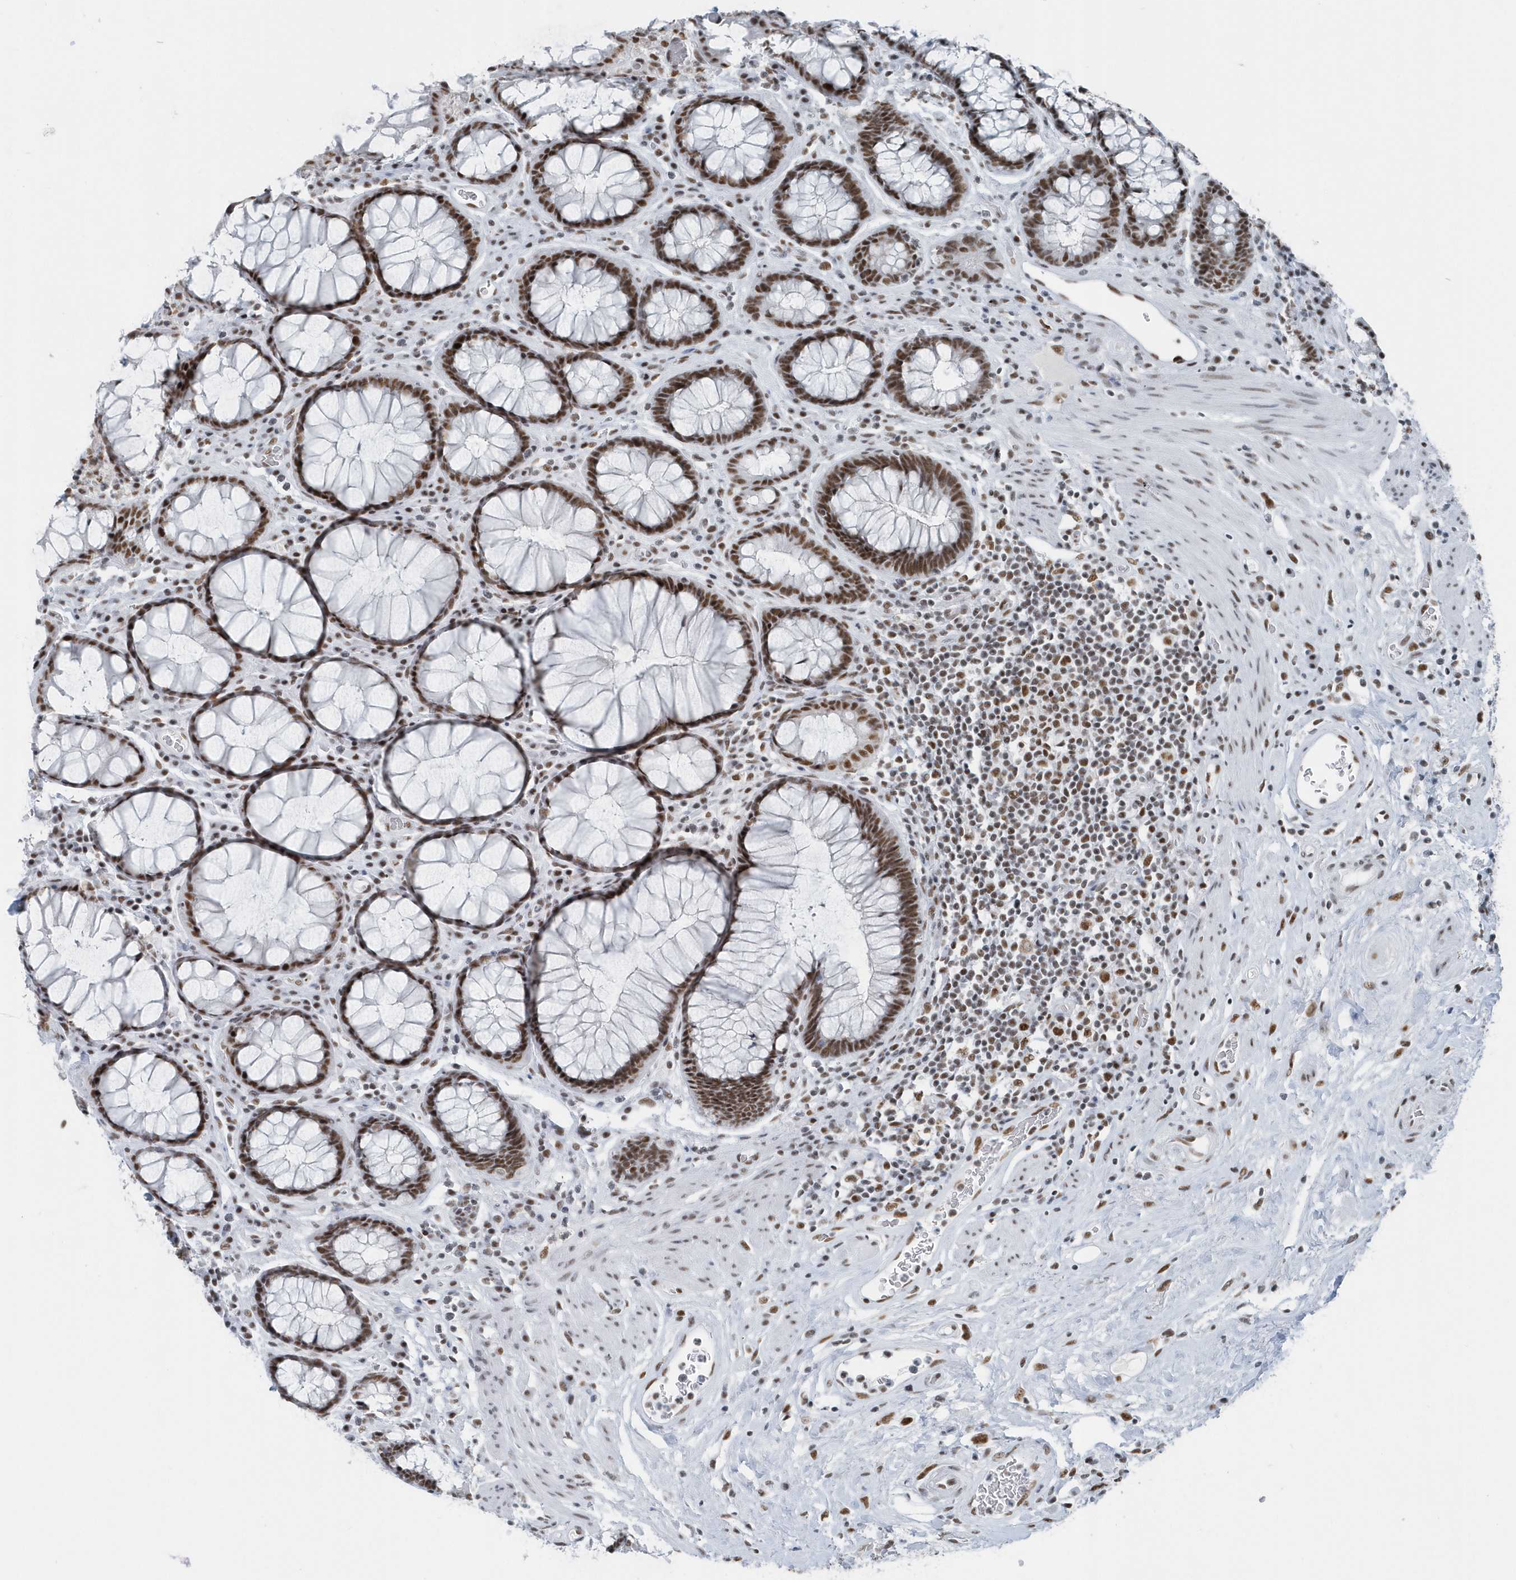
{"staining": {"intensity": "strong", "quantity": ">75%", "location": "nuclear"}, "tissue": "rectum", "cell_type": "Glandular cells", "image_type": "normal", "snomed": [{"axis": "morphology", "description": "Normal tissue, NOS"}, {"axis": "topography", "description": "Rectum"}], "caption": "DAB (3,3'-diaminobenzidine) immunohistochemical staining of normal human rectum demonstrates strong nuclear protein staining in approximately >75% of glandular cells.", "gene": "FIP1L1", "patient": {"sex": "male", "age": 64}}